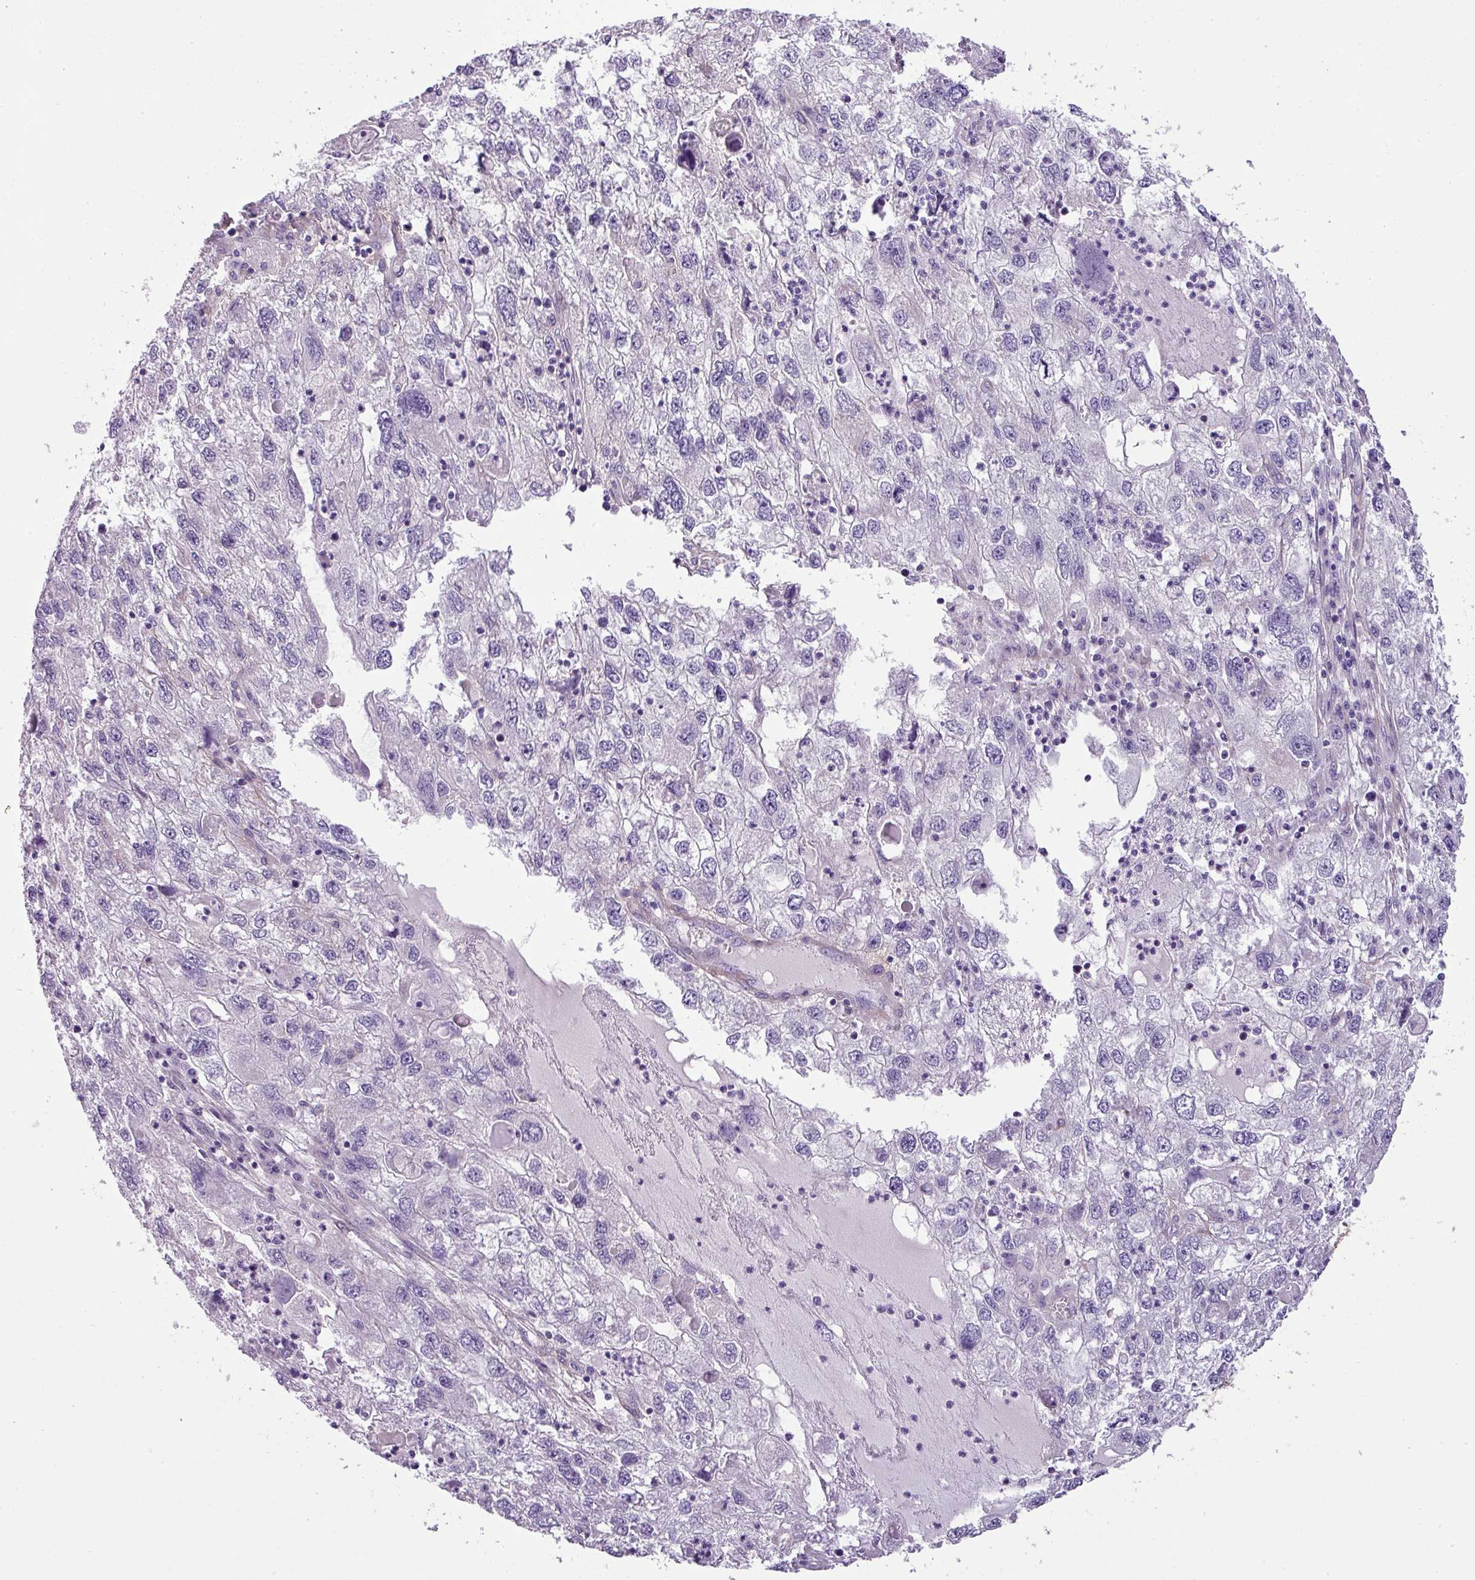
{"staining": {"intensity": "negative", "quantity": "none", "location": "none"}, "tissue": "endometrial cancer", "cell_type": "Tumor cells", "image_type": "cancer", "snomed": [{"axis": "morphology", "description": "Adenocarcinoma, NOS"}, {"axis": "topography", "description": "Endometrium"}], "caption": "This is an immunohistochemistry (IHC) micrograph of human endometrial cancer. There is no staining in tumor cells.", "gene": "PARD6G", "patient": {"sex": "female", "age": 49}}